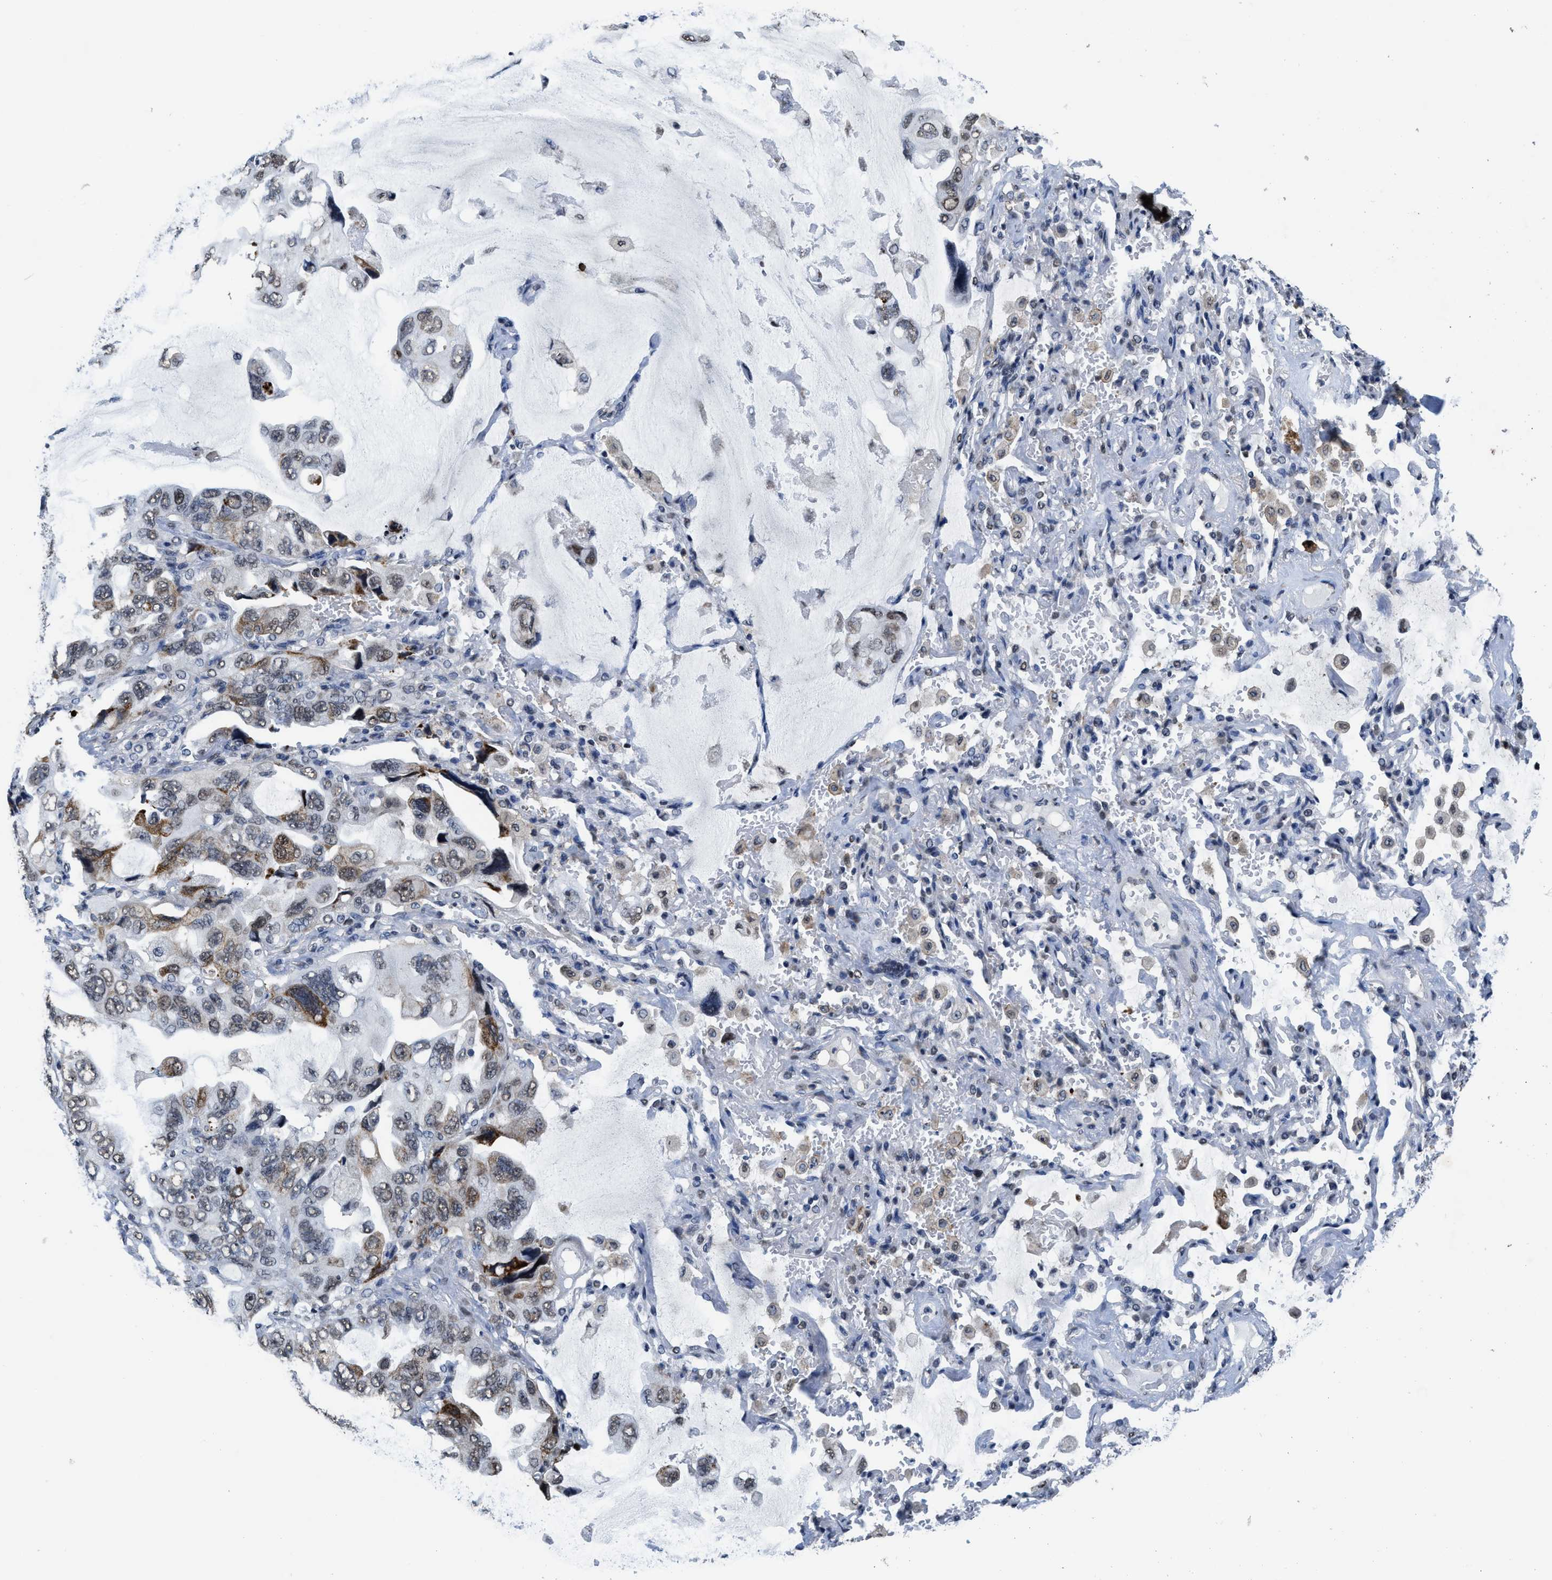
{"staining": {"intensity": "moderate", "quantity": "<25%", "location": "cytoplasmic/membranous"}, "tissue": "lung cancer", "cell_type": "Tumor cells", "image_type": "cancer", "snomed": [{"axis": "morphology", "description": "Squamous cell carcinoma, NOS"}, {"axis": "topography", "description": "Lung"}], "caption": "Protein expression analysis of lung cancer (squamous cell carcinoma) displays moderate cytoplasmic/membranous positivity in about <25% of tumor cells.", "gene": "SUPT16H", "patient": {"sex": "female", "age": 73}}